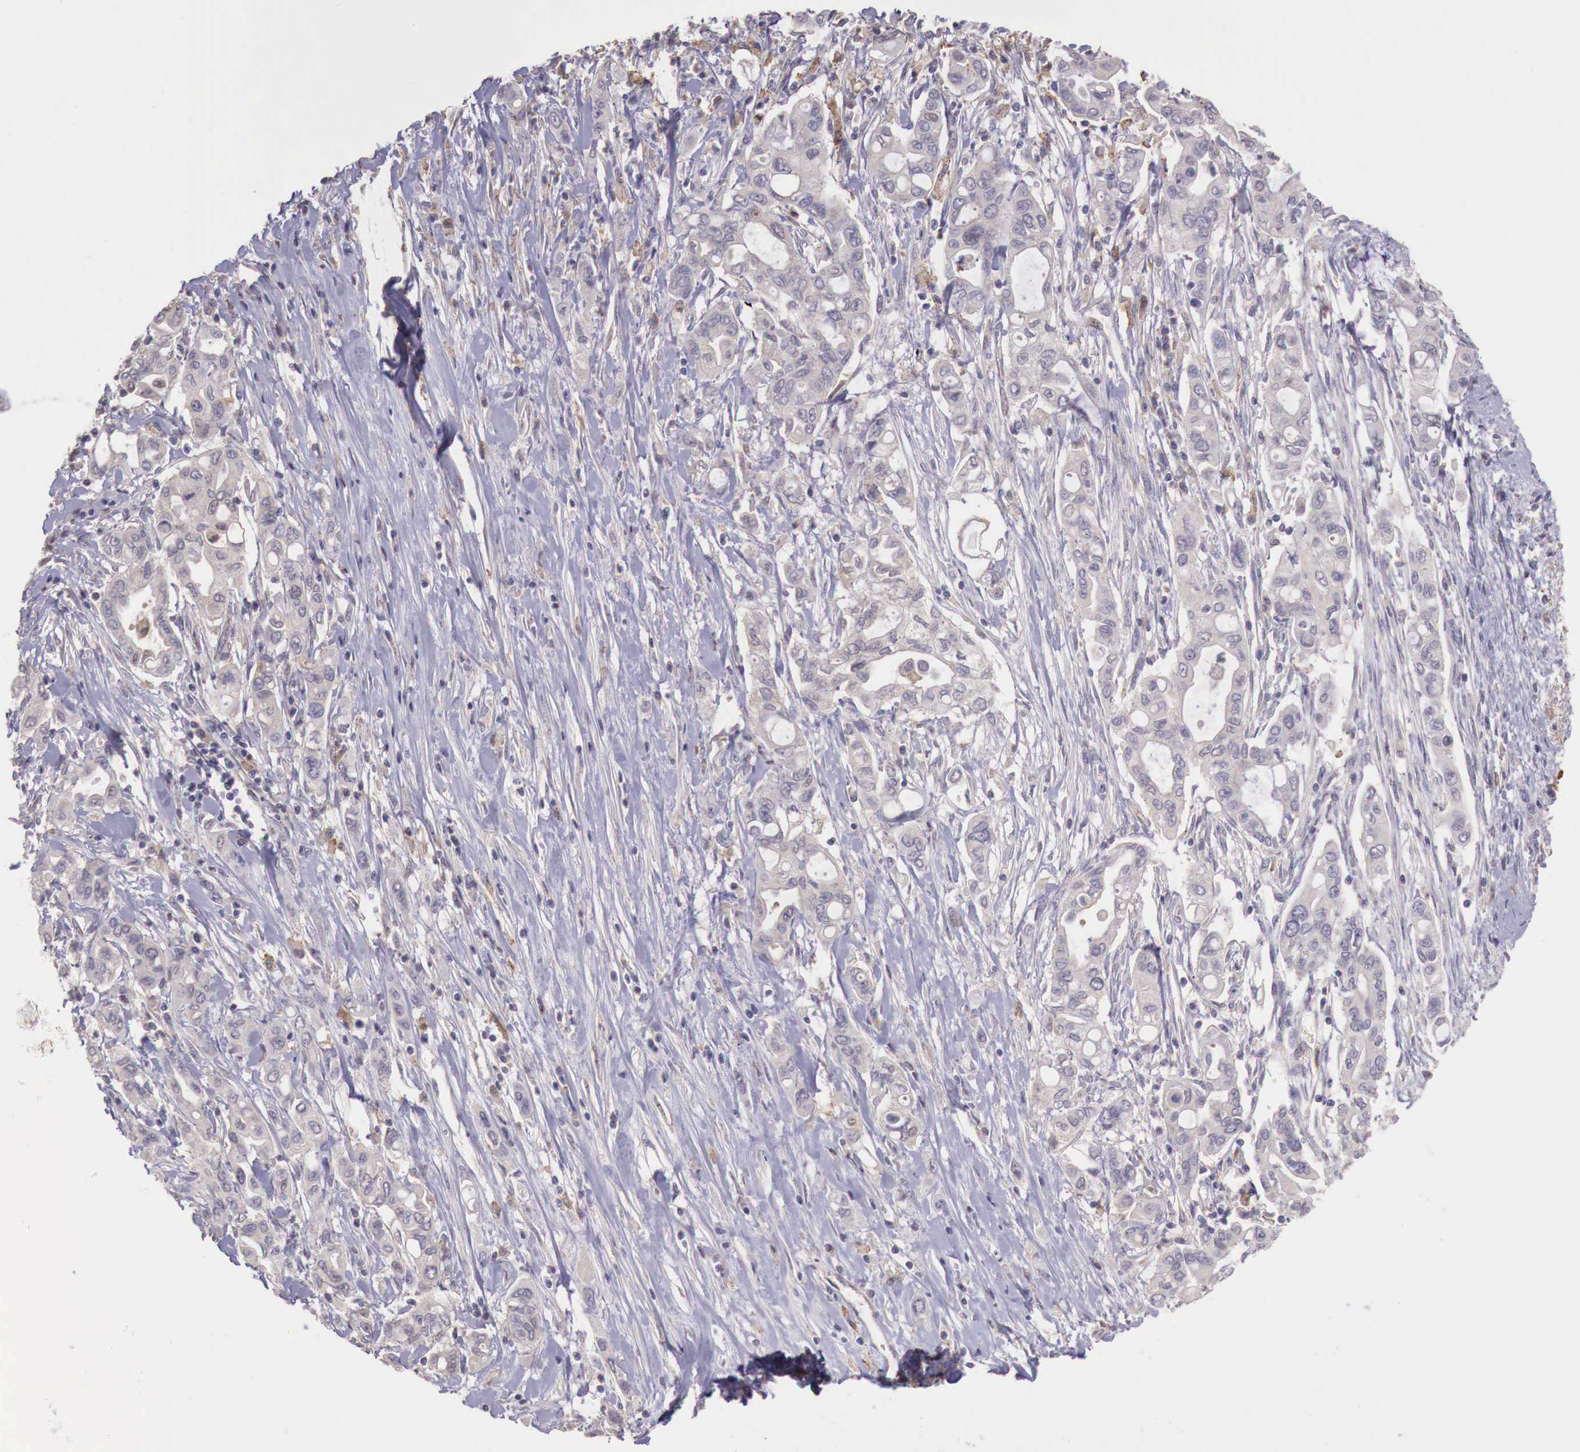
{"staining": {"intensity": "weak", "quantity": "25%-75%", "location": "cytoplasmic/membranous"}, "tissue": "pancreatic cancer", "cell_type": "Tumor cells", "image_type": "cancer", "snomed": [{"axis": "morphology", "description": "Adenocarcinoma, NOS"}, {"axis": "topography", "description": "Pancreas"}], "caption": "The image shows immunohistochemical staining of pancreatic cancer. There is weak cytoplasmic/membranous staining is appreciated in approximately 25%-75% of tumor cells. The protein of interest is stained brown, and the nuclei are stained in blue (DAB IHC with brightfield microscopy, high magnification).", "gene": "CHRDL1", "patient": {"sex": "female", "age": 57}}